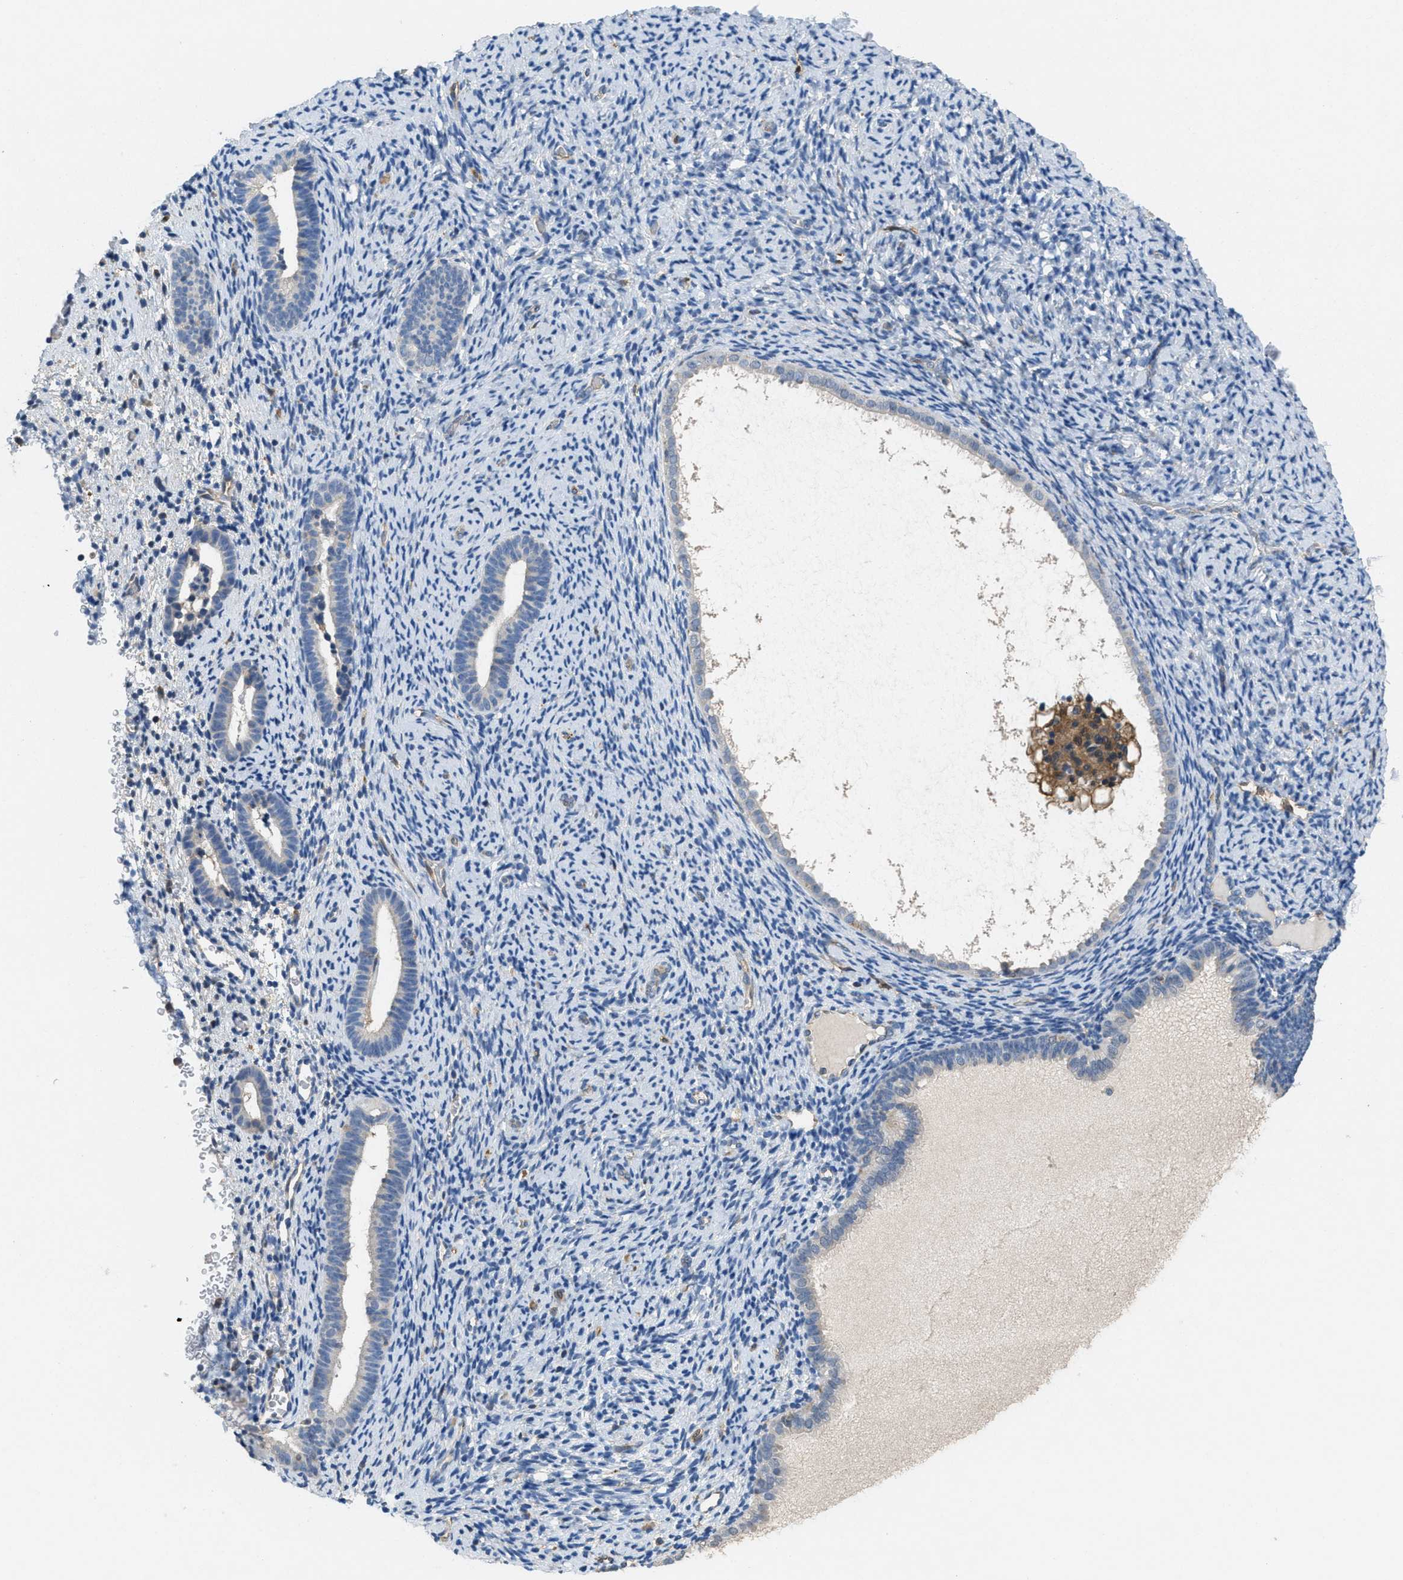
{"staining": {"intensity": "negative", "quantity": "none", "location": "none"}, "tissue": "endometrium", "cell_type": "Glandular cells", "image_type": "normal", "snomed": [{"axis": "morphology", "description": "Normal tissue, NOS"}, {"axis": "topography", "description": "Endometrium"}], "caption": "A high-resolution micrograph shows immunohistochemistry (IHC) staining of unremarkable endometrium, which exhibits no significant positivity in glandular cells.", "gene": "DGKE", "patient": {"sex": "female", "age": 51}}